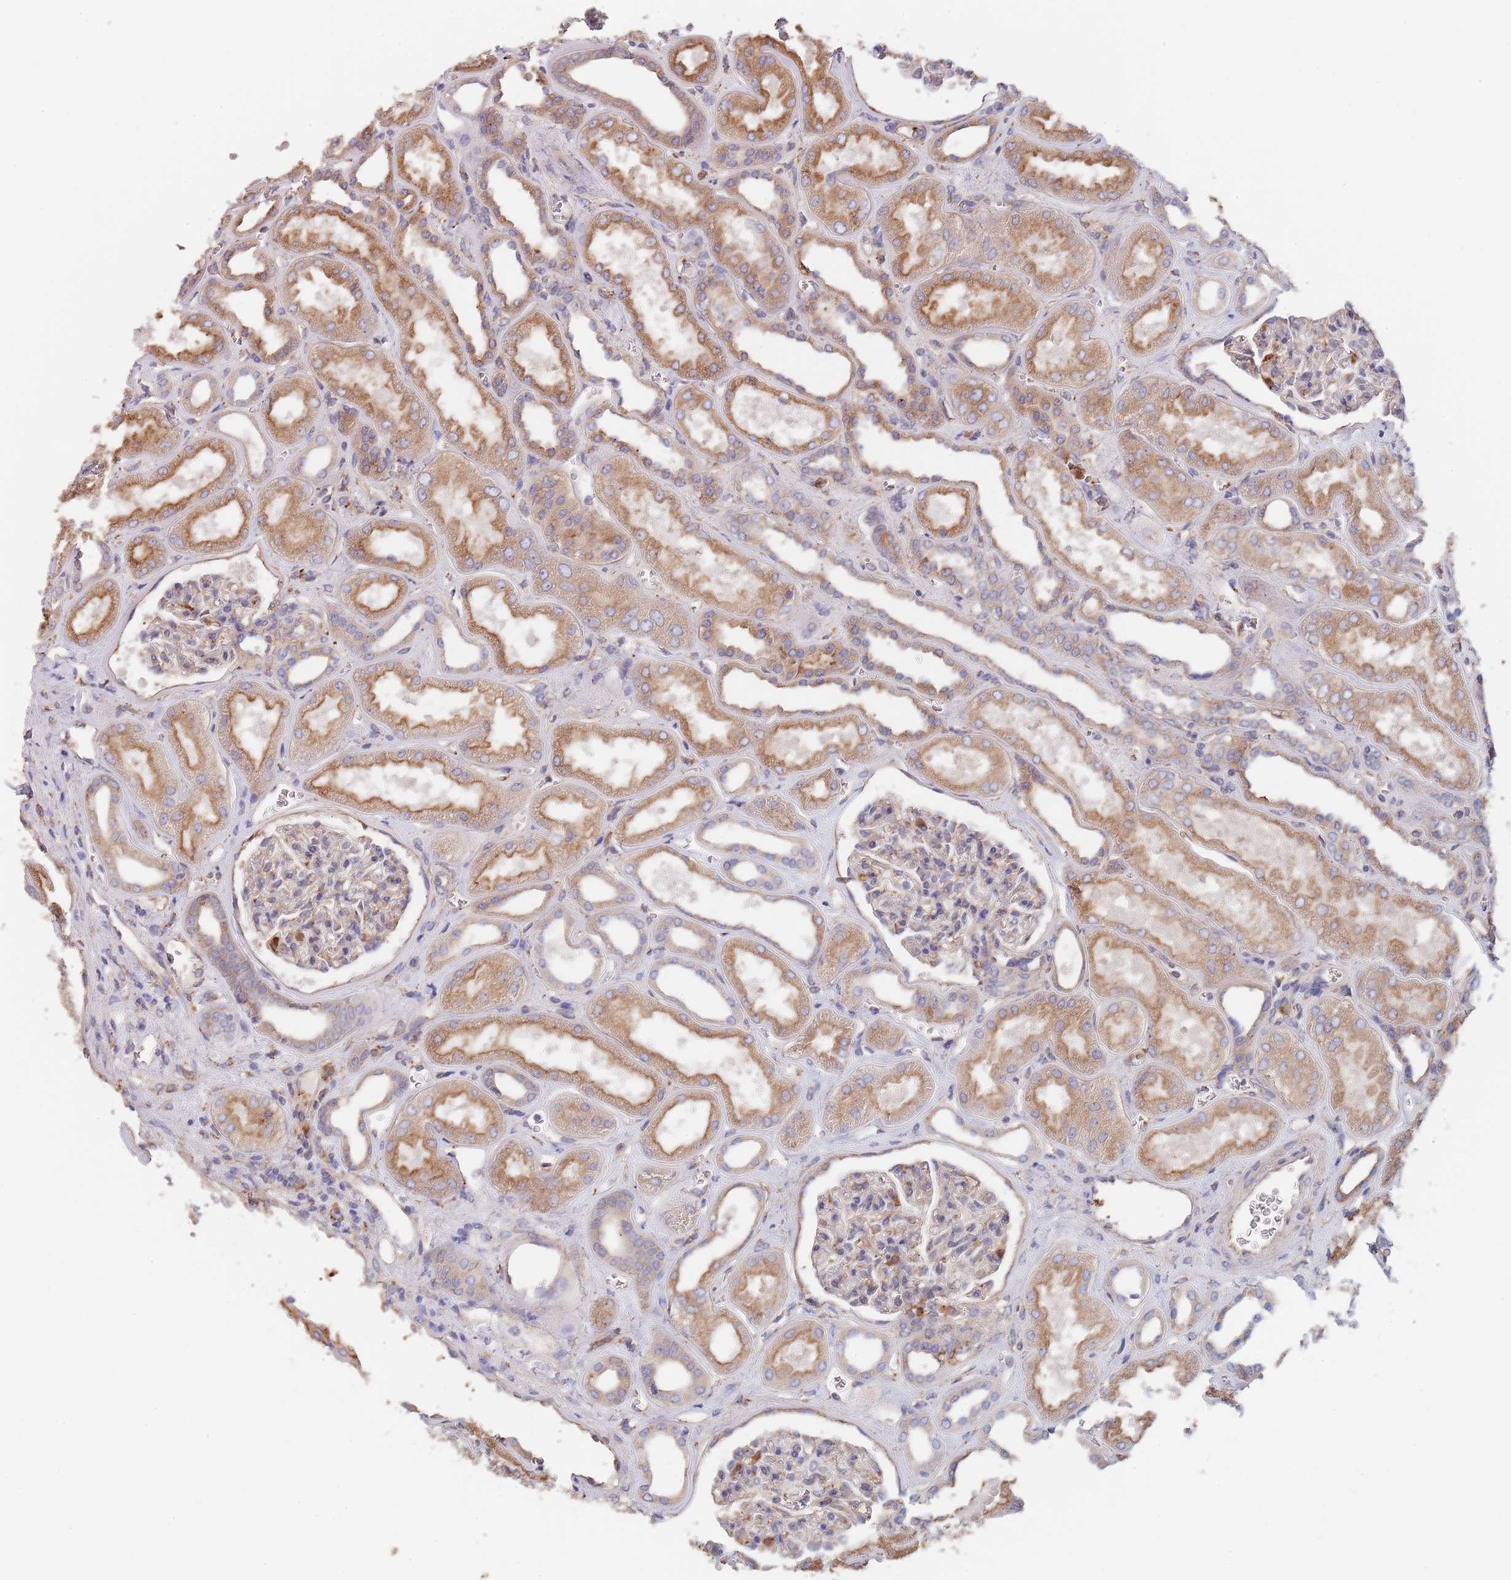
{"staining": {"intensity": "moderate", "quantity": "<25%", "location": "cytoplasmic/membranous"}, "tissue": "kidney", "cell_type": "Cells in glomeruli", "image_type": "normal", "snomed": [{"axis": "morphology", "description": "Normal tissue, NOS"}, {"axis": "morphology", "description": "Adenocarcinoma, NOS"}, {"axis": "topography", "description": "Kidney"}], "caption": "Human kidney stained with a brown dye displays moderate cytoplasmic/membranous positive staining in approximately <25% of cells in glomeruli.", "gene": "DCUN1D3", "patient": {"sex": "female", "age": 68}}